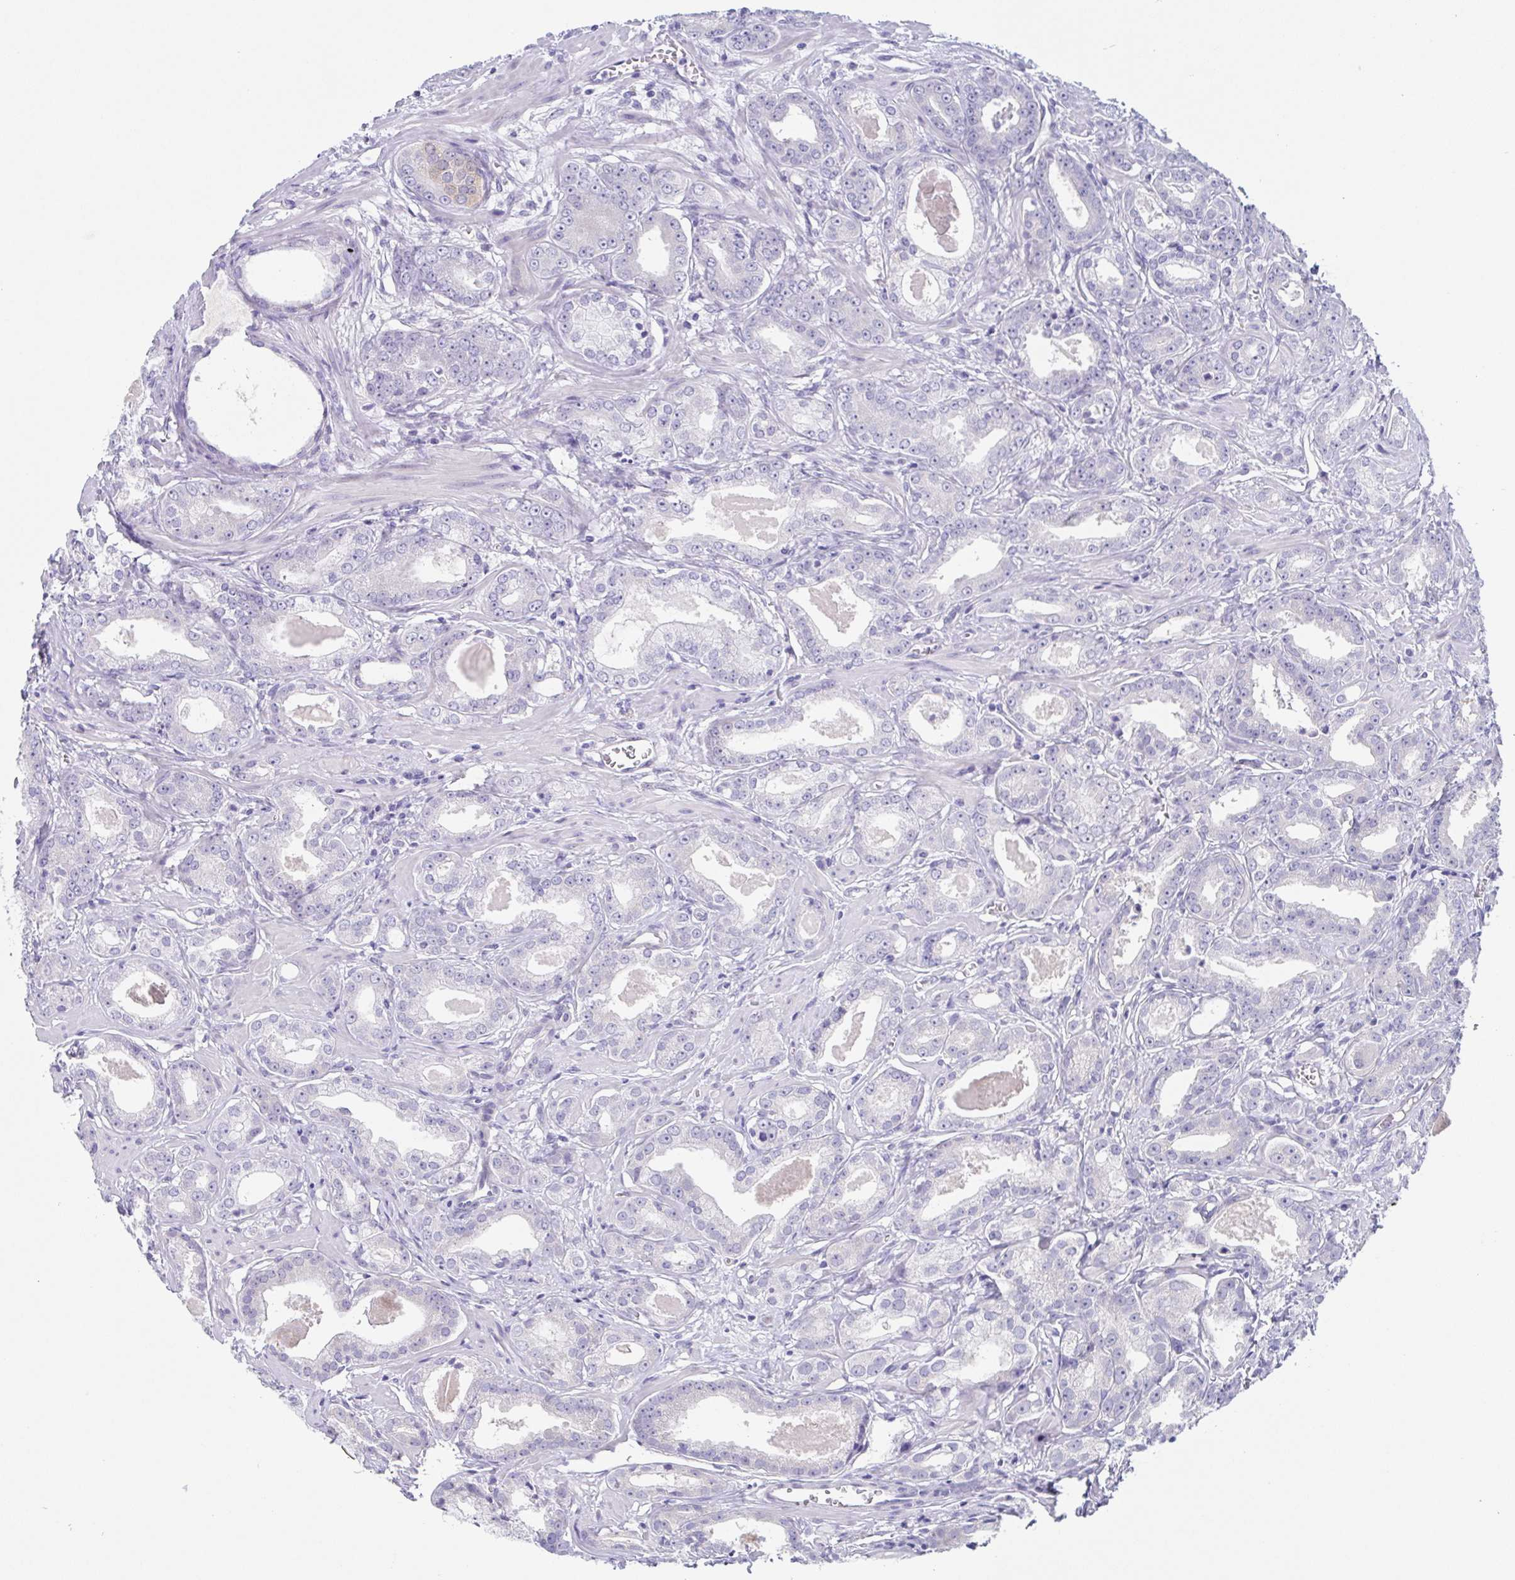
{"staining": {"intensity": "negative", "quantity": "none", "location": "none"}, "tissue": "prostate cancer", "cell_type": "Tumor cells", "image_type": "cancer", "snomed": [{"axis": "morphology", "description": "Adenocarcinoma, NOS"}, {"axis": "morphology", "description": "Adenocarcinoma, Low grade"}, {"axis": "topography", "description": "Prostate"}], "caption": "High magnification brightfield microscopy of adenocarcinoma (prostate) stained with DAB (brown) and counterstained with hematoxylin (blue): tumor cells show no significant staining. (IHC, brightfield microscopy, high magnification).", "gene": "HTR2A", "patient": {"sex": "male", "age": 64}}